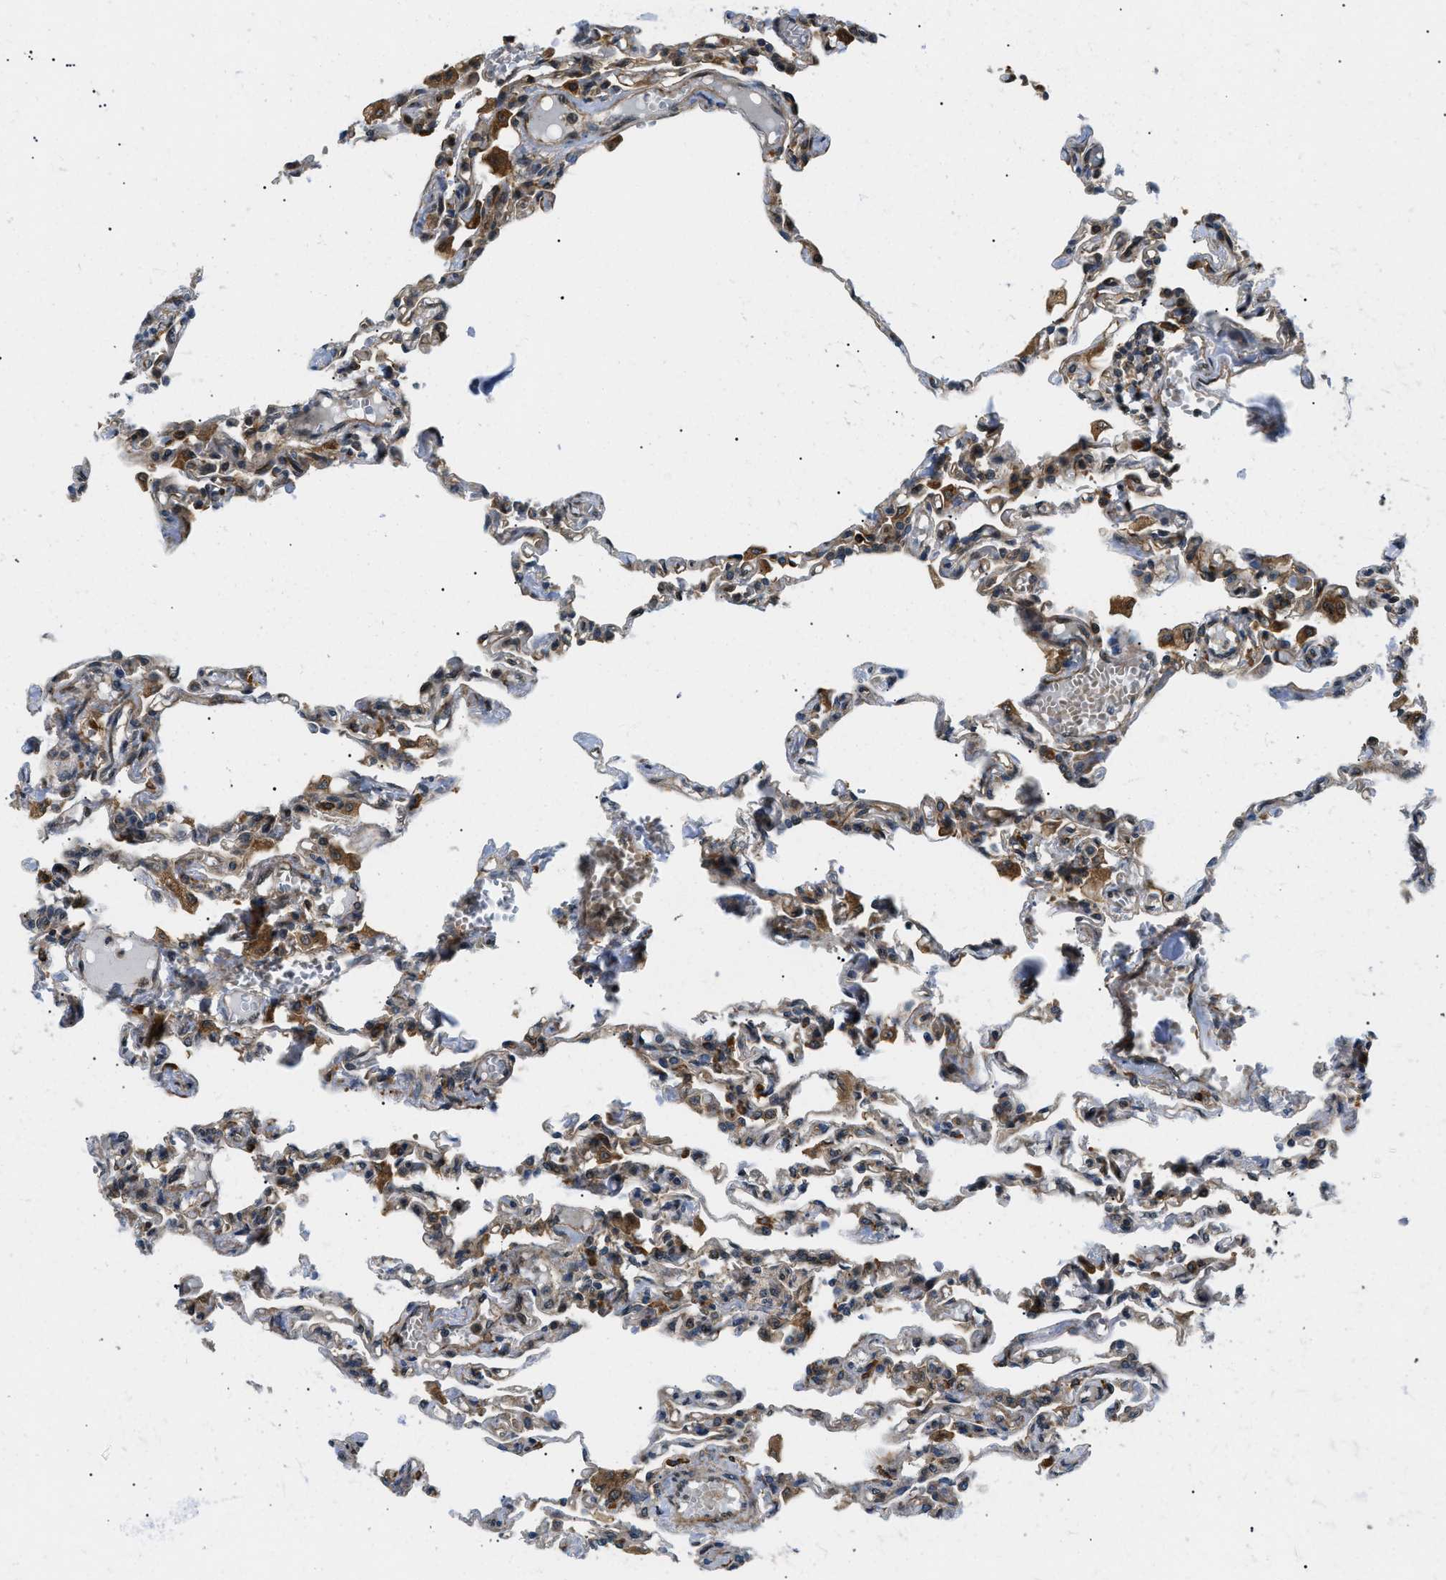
{"staining": {"intensity": "moderate", "quantity": "25%-75%", "location": "cytoplasmic/membranous"}, "tissue": "lung", "cell_type": "Alveolar cells", "image_type": "normal", "snomed": [{"axis": "morphology", "description": "Normal tissue, NOS"}, {"axis": "topography", "description": "Lung"}], "caption": "The micrograph demonstrates staining of benign lung, revealing moderate cytoplasmic/membranous protein expression (brown color) within alveolar cells. The staining was performed using DAB (3,3'-diaminobenzidine), with brown indicating positive protein expression. Nuclei are stained blue with hematoxylin.", "gene": "ATP6AP1", "patient": {"sex": "male", "age": 21}}